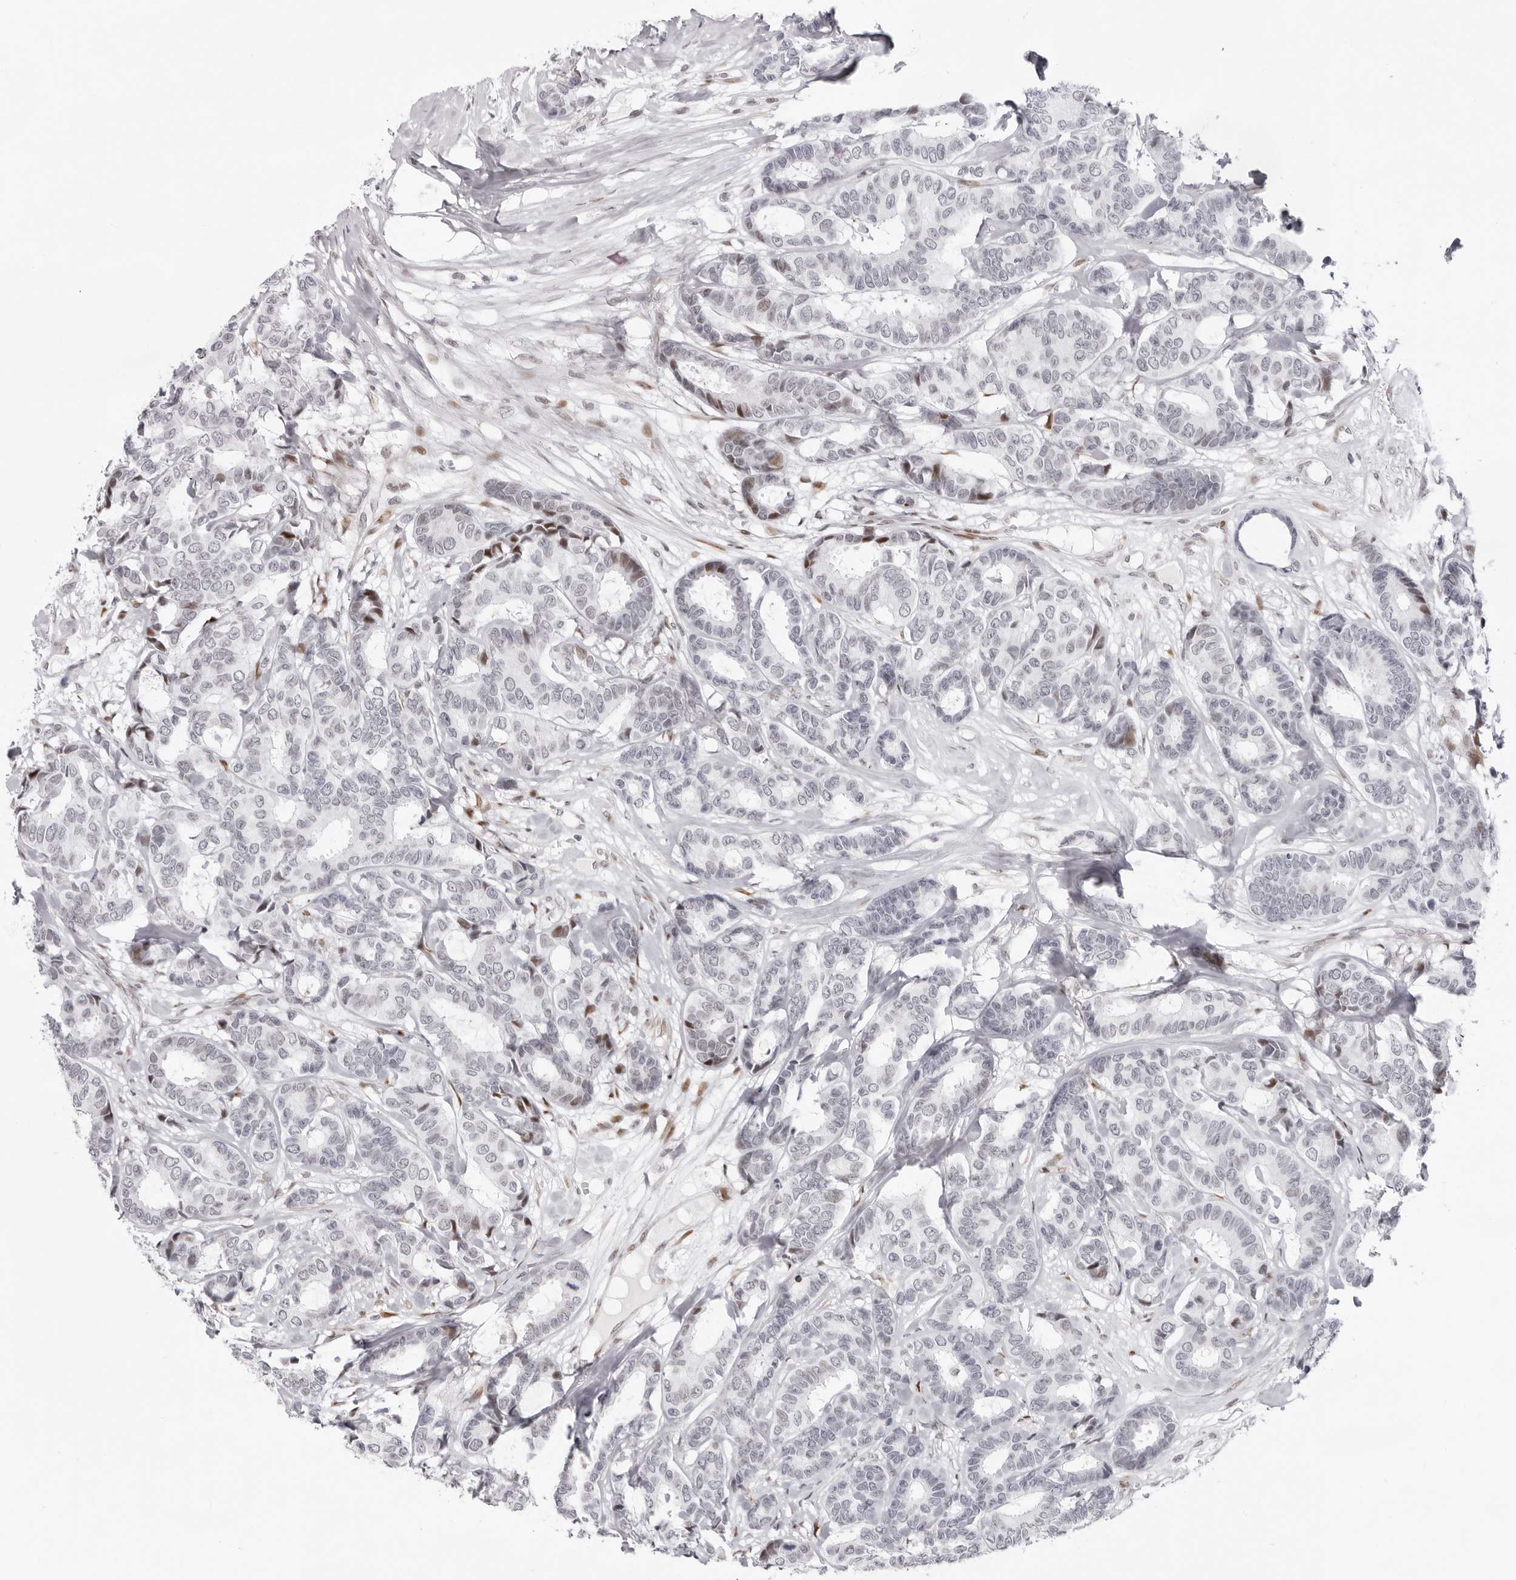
{"staining": {"intensity": "negative", "quantity": "none", "location": "none"}, "tissue": "breast cancer", "cell_type": "Tumor cells", "image_type": "cancer", "snomed": [{"axis": "morphology", "description": "Duct carcinoma"}, {"axis": "topography", "description": "Breast"}], "caption": "The micrograph displays no significant staining in tumor cells of breast cancer (intraductal carcinoma). (Stains: DAB (3,3'-diaminobenzidine) immunohistochemistry with hematoxylin counter stain, Microscopy: brightfield microscopy at high magnification).", "gene": "NTPCR", "patient": {"sex": "female", "age": 87}}